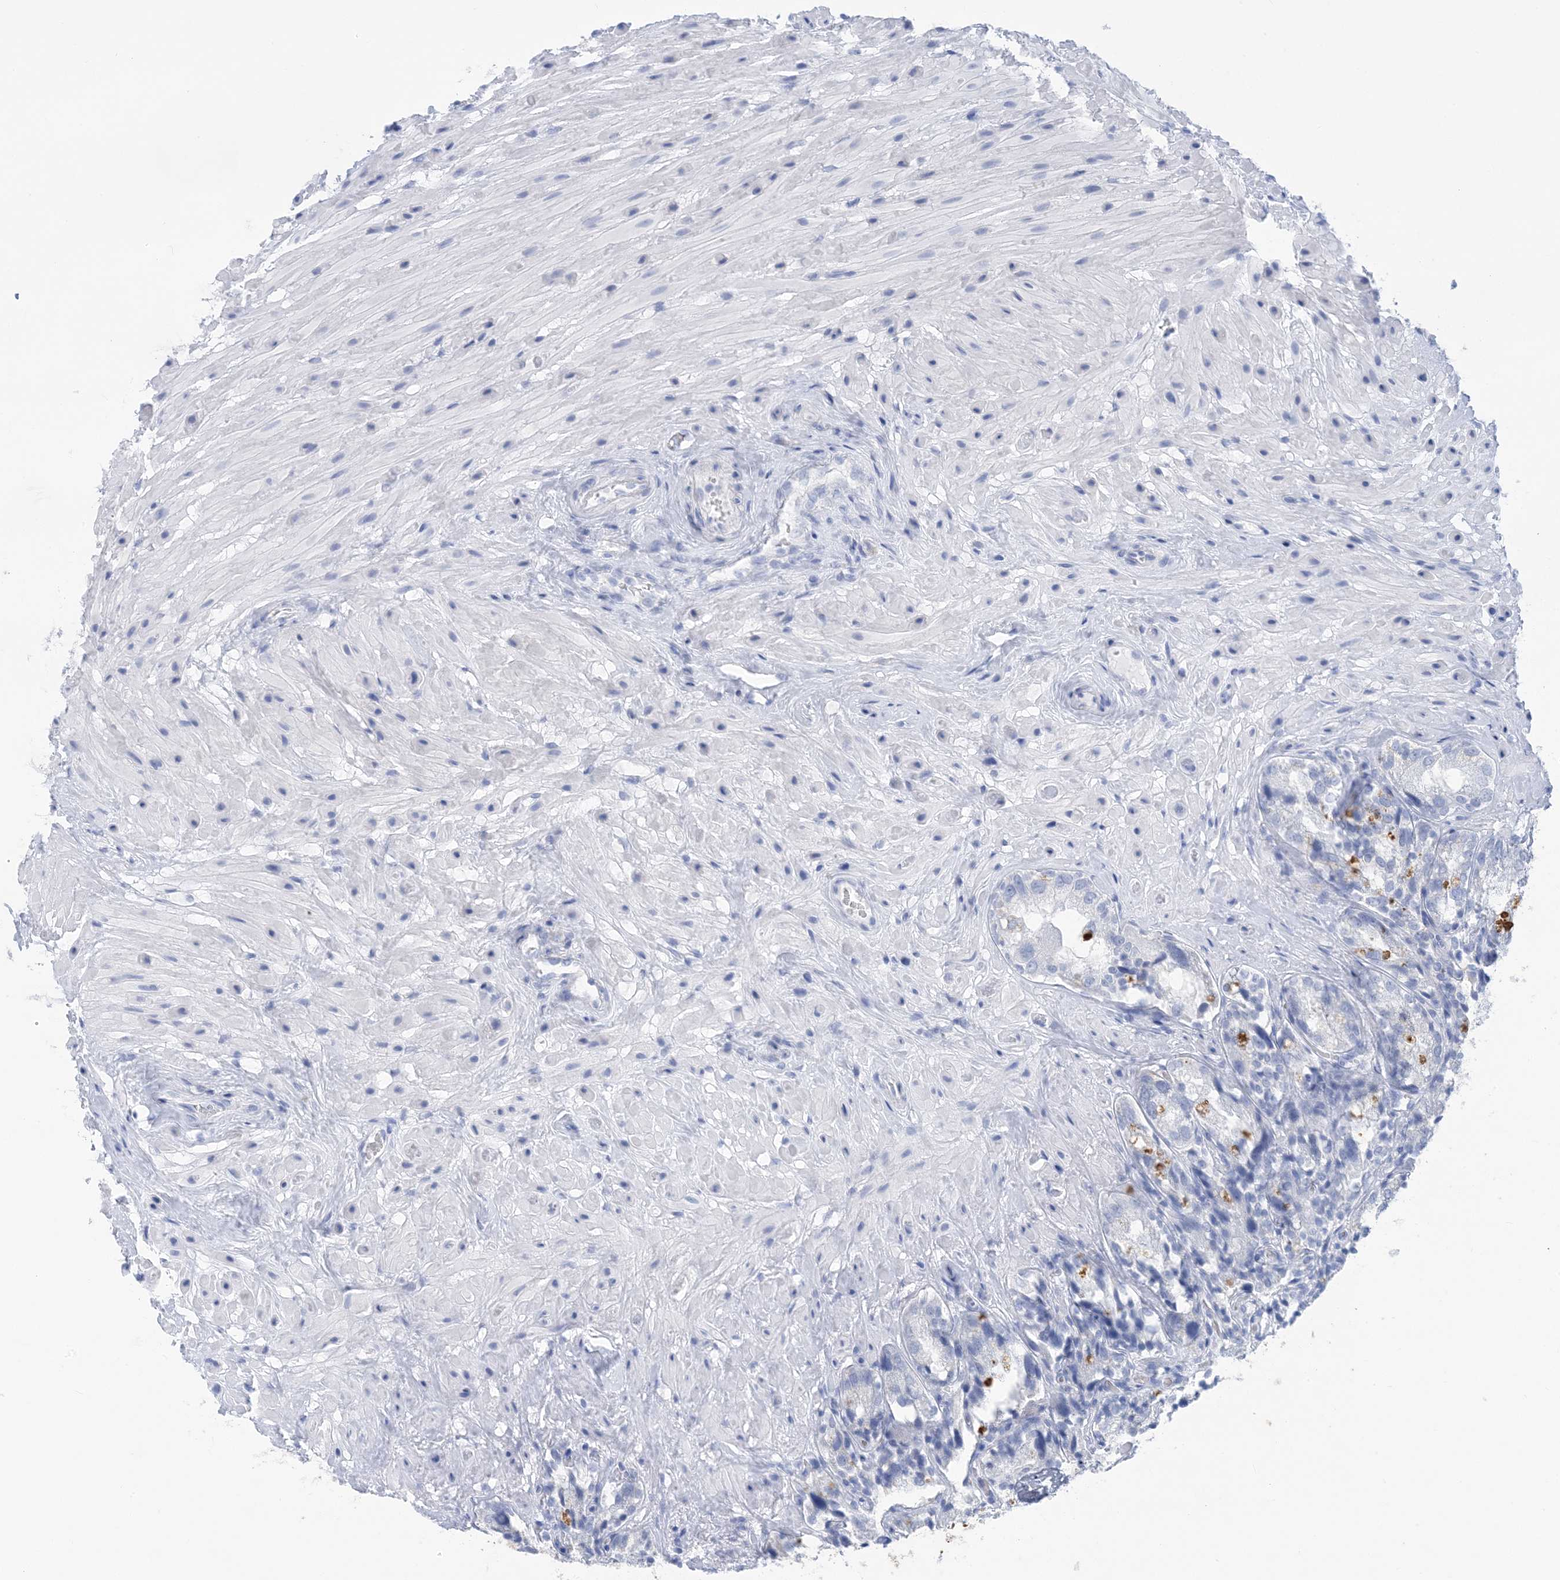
{"staining": {"intensity": "negative", "quantity": "none", "location": "none"}, "tissue": "seminal vesicle", "cell_type": "Glandular cells", "image_type": "normal", "snomed": [{"axis": "morphology", "description": "Normal tissue, NOS"}, {"axis": "topography", "description": "Seminal veicle"}, {"axis": "topography", "description": "Peripheral nerve tissue"}], "caption": "The immunohistochemistry micrograph has no significant expression in glandular cells of seminal vesicle.", "gene": "SH3YL1", "patient": {"sex": "male", "age": 63}}